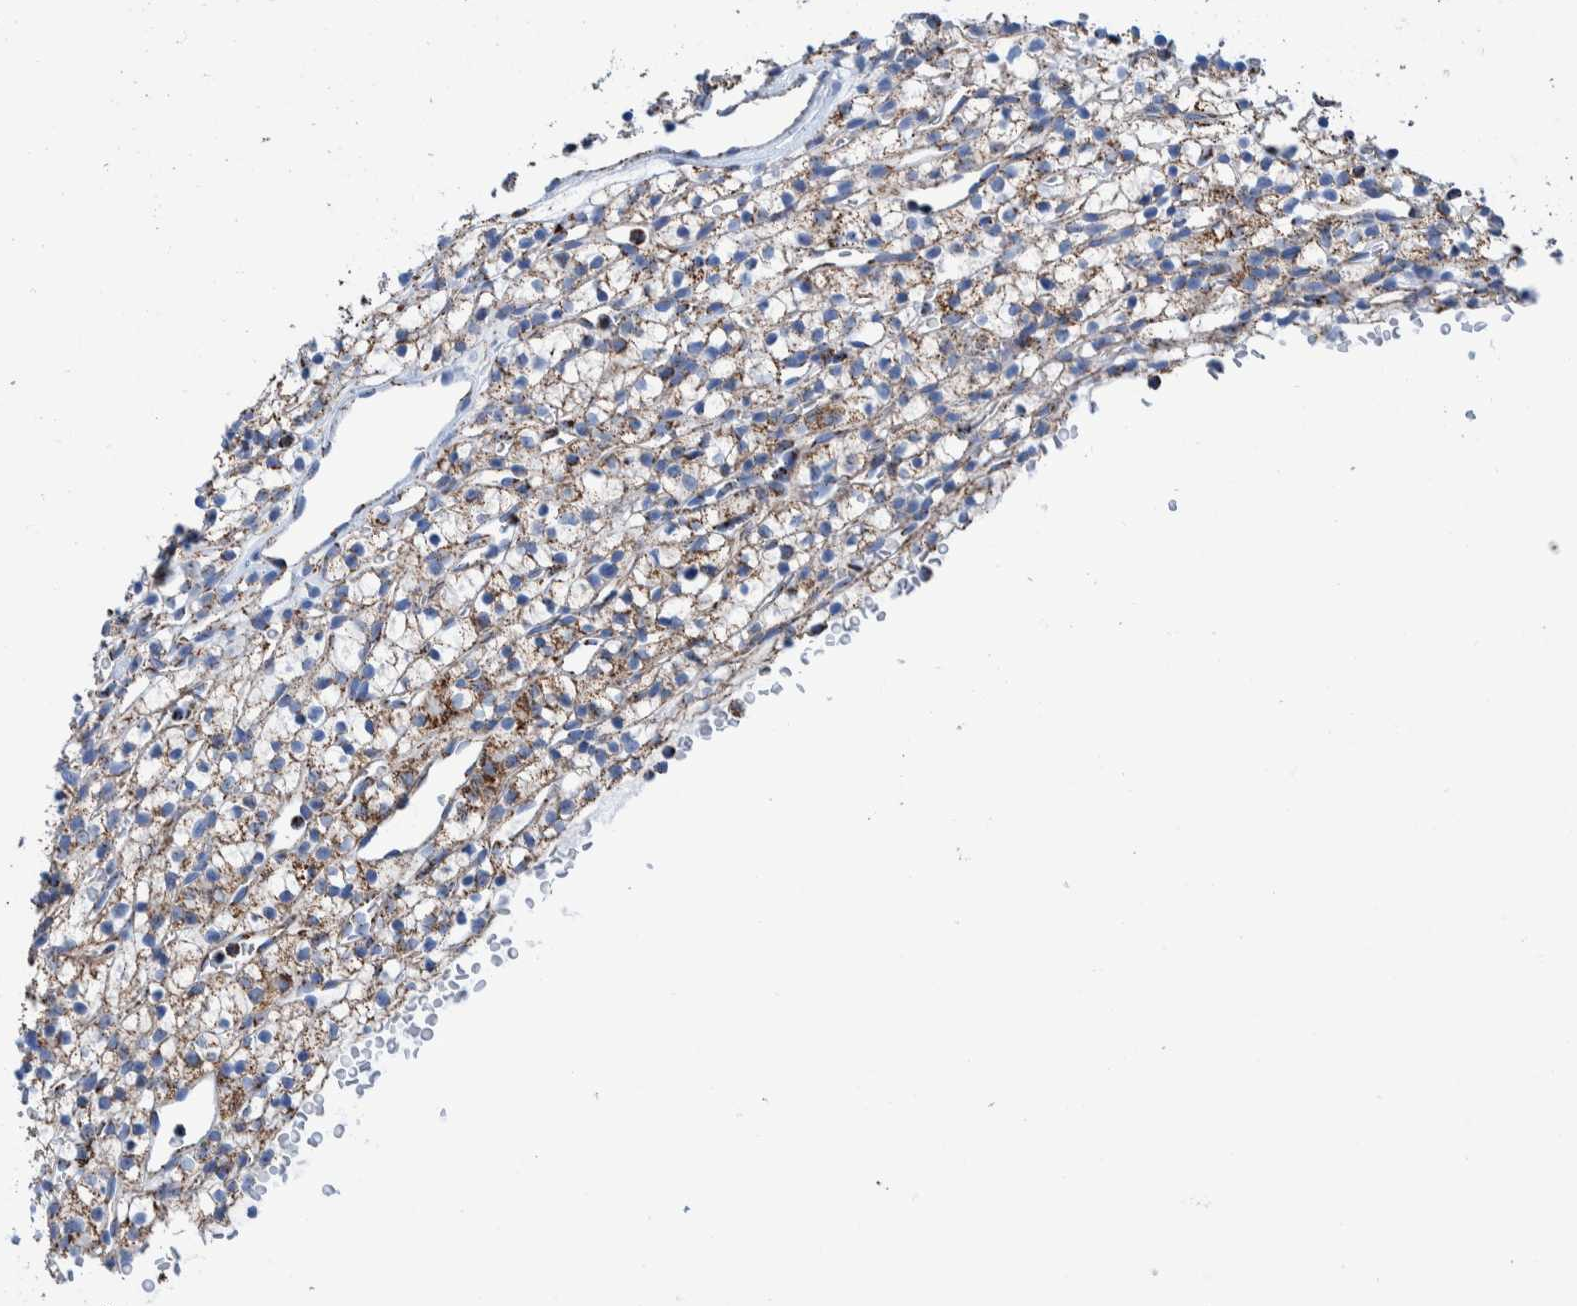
{"staining": {"intensity": "moderate", "quantity": ">75%", "location": "cytoplasmic/membranous"}, "tissue": "renal cancer", "cell_type": "Tumor cells", "image_type": "cancer", "snomed": [{"axis": "morphology", "description": "Adenocarcinoma, NOS"}, {"axis": "topography", "description": "Kidney"}], "caption": "This is an image of IHC staining of adenocarcinoma (renal), which shows moderate positivity in the cytoplasmic/membranous of tumor cells.", "gene": "DECR1", "patient": {"sex": "female", "age": 57}}